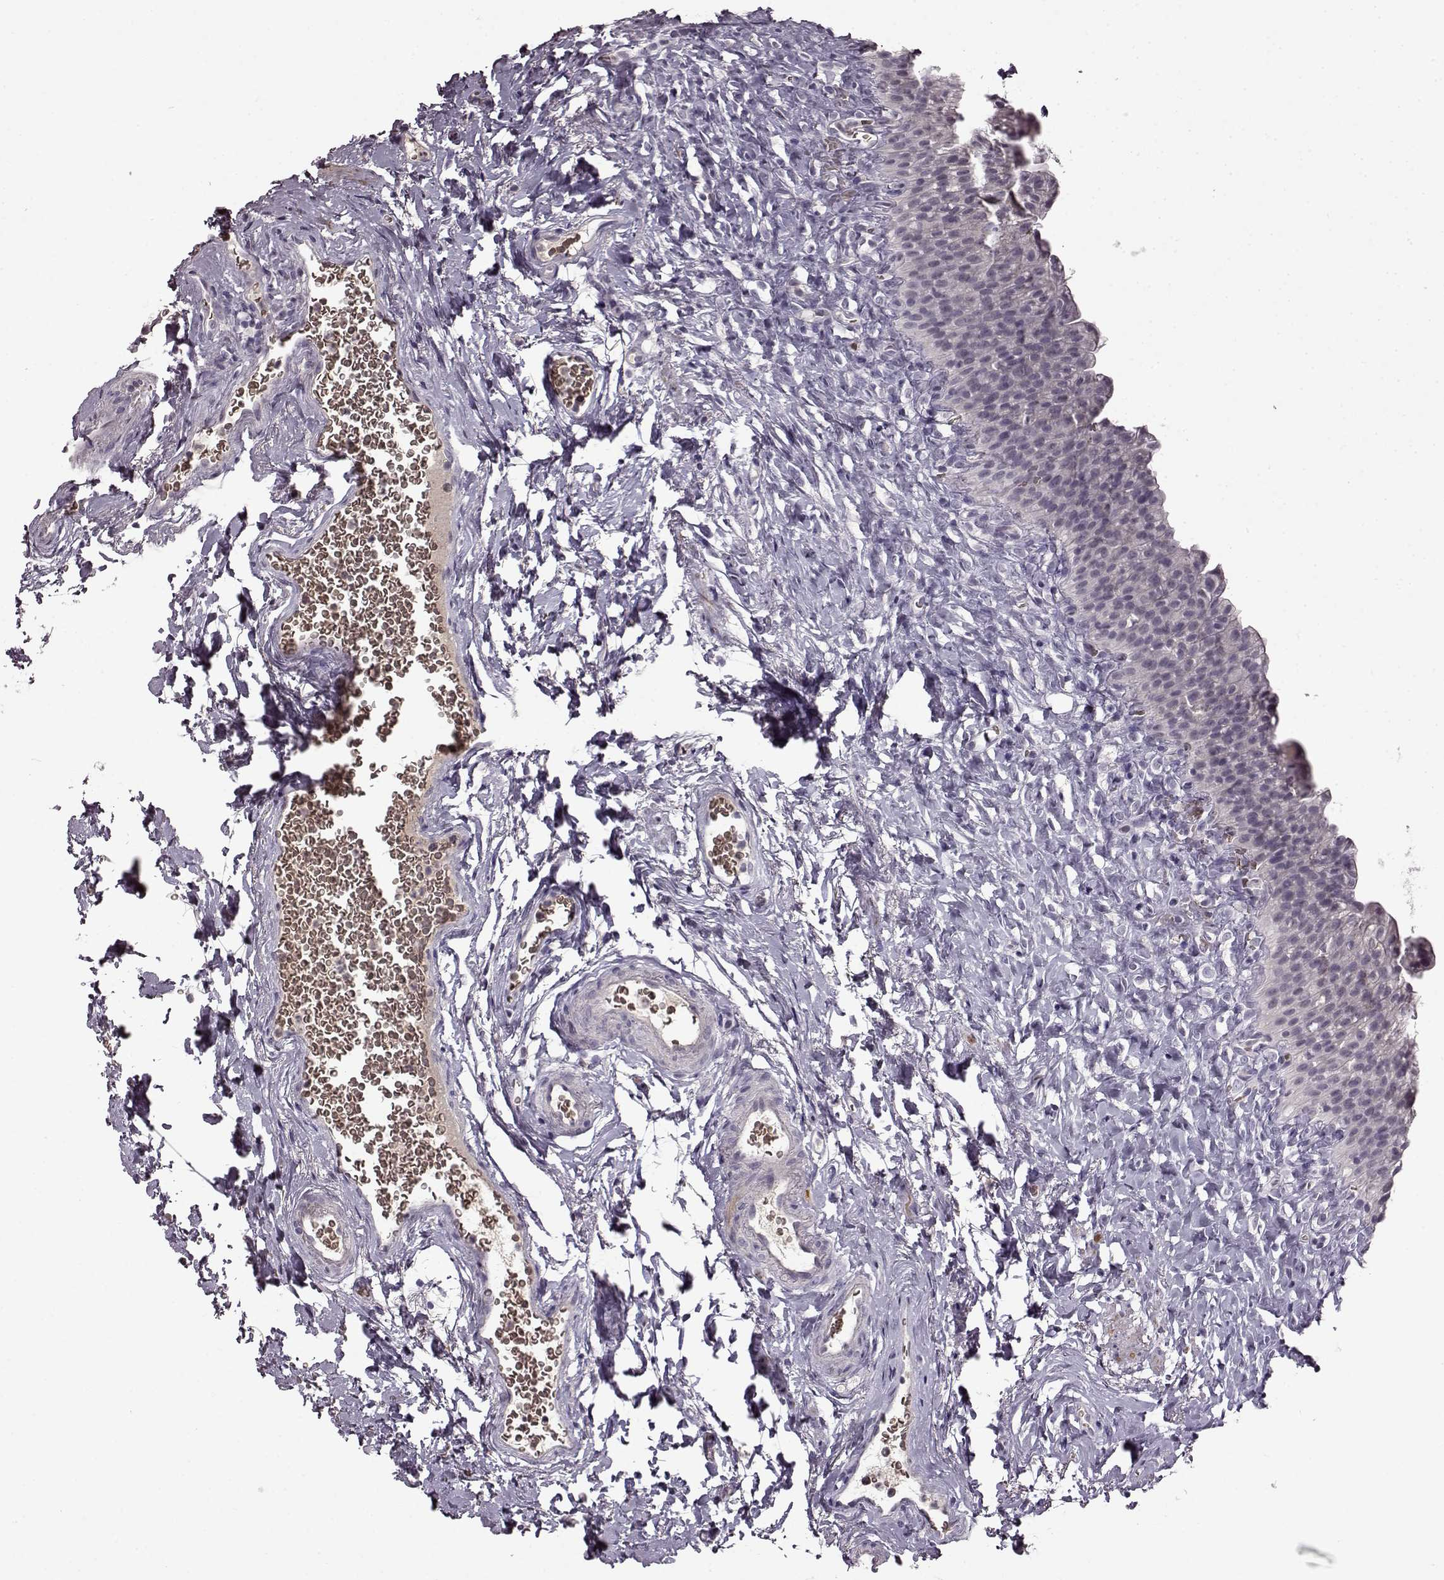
{"staining": {"intensity": "negative", "quantity": "none", "location": "none"}, "tissue": "urinary bladder", "cell_type": "Urothelial cells", "image_type": "normal", "snomed": [{"axis": "morphology", "description": "Normal tissue, NOS"}, {"axis": "topography", "description": "Urinary bladder"}], "caption": "Human urinary bladder stained for a protein using IHC shows no expression in urothelial cells.", "gene": "CNGA3", "patient": {"sex": "male", "age": 76}}